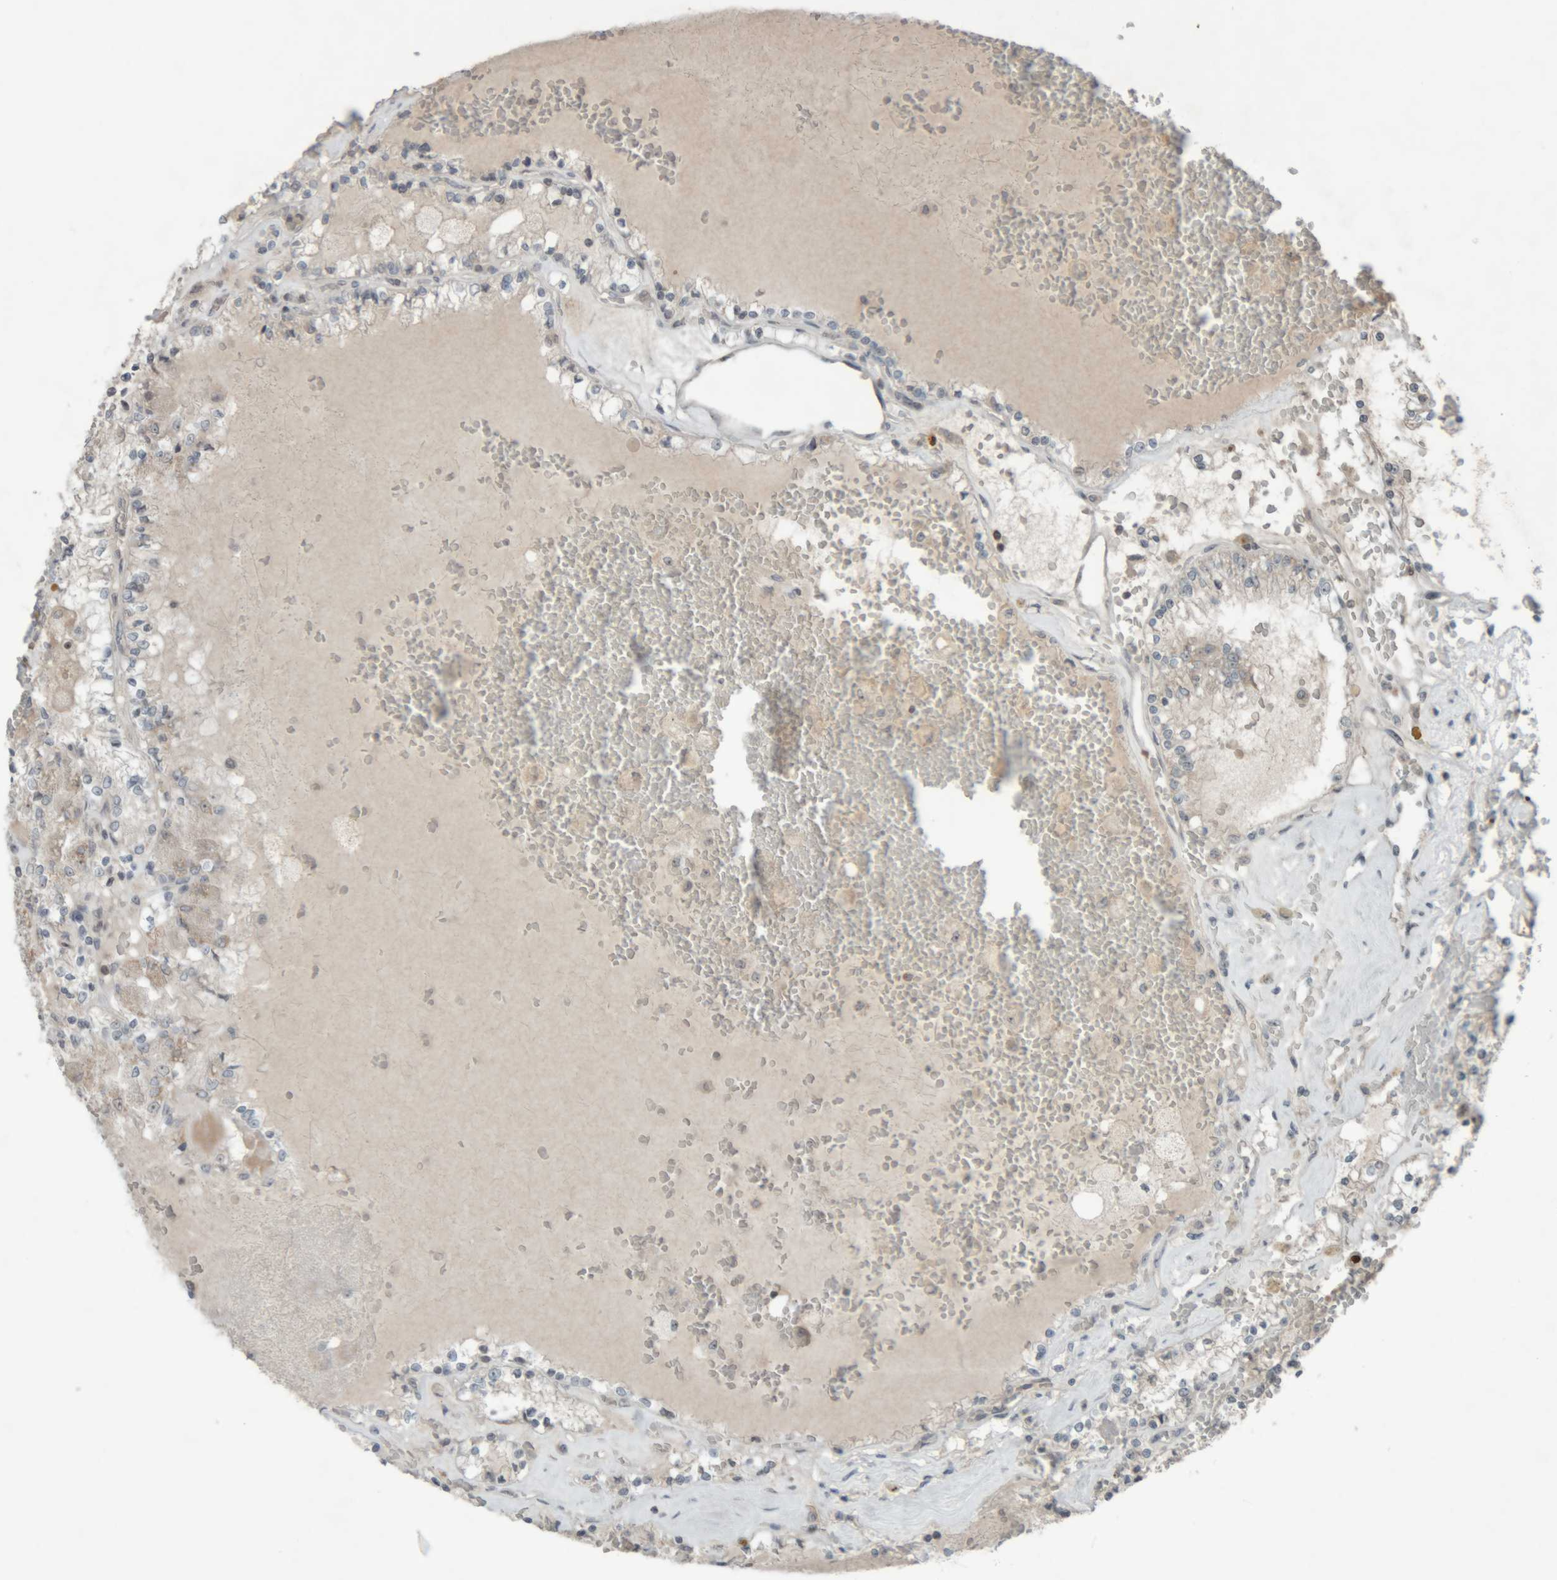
{"staining": {"intensity": "negative", "quantity": "none", "location": "none"}, "tissue": "renal cancer", "cell_type": "Tumor cells", "image_type": "cancer", "snomed": [{"axis": "morphology", "description": "Adenocarcinoma, NOS"}, {"axis": "topography", "description": "Kidney"}], "caption": "IHC of human renal cancer shows no positivity in tumor cells.", "gene": "RPF1", "patient": {"sex": "female", "age": 56}}